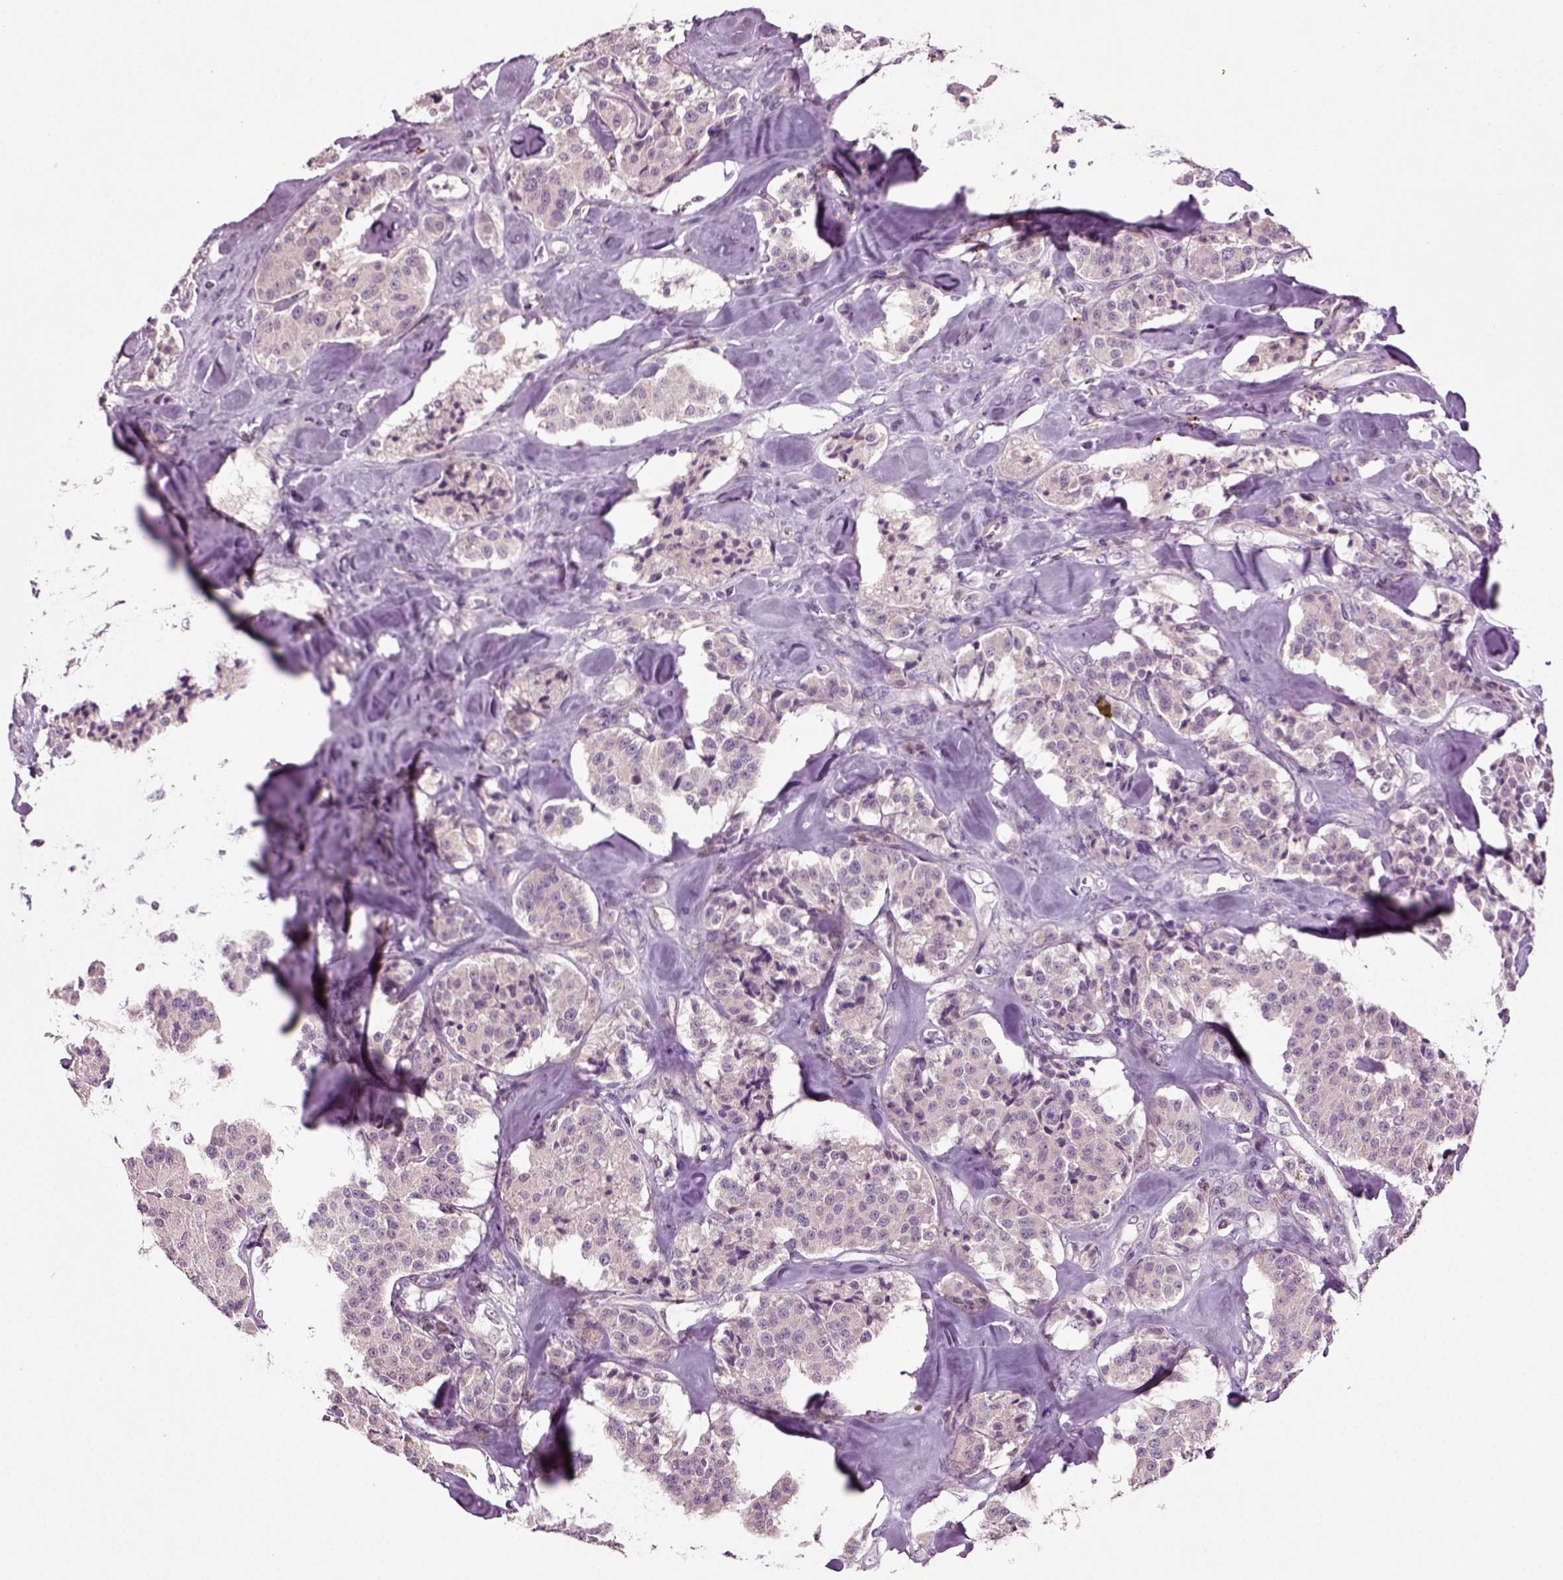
{"staining": {"intensity": "negative", "quantity": "none", "location": "none"}, "tissue": "carcinoid", "cell_type": "Tumor cells", "image_type": "cancer", "snomed": [{"axis": "morphology", "description": "Carcinoid, malignant, NOS"}, {"axis": "topography", "description": "Pancreas"}], "caption": "High power microscopy micrograph of an immunohistochemistry photomicrograph of carcinoid, revealing no significant expression in tumor cells.", "gene": "SLC17A6", "patient": {"sex": "male", "age": 41}}